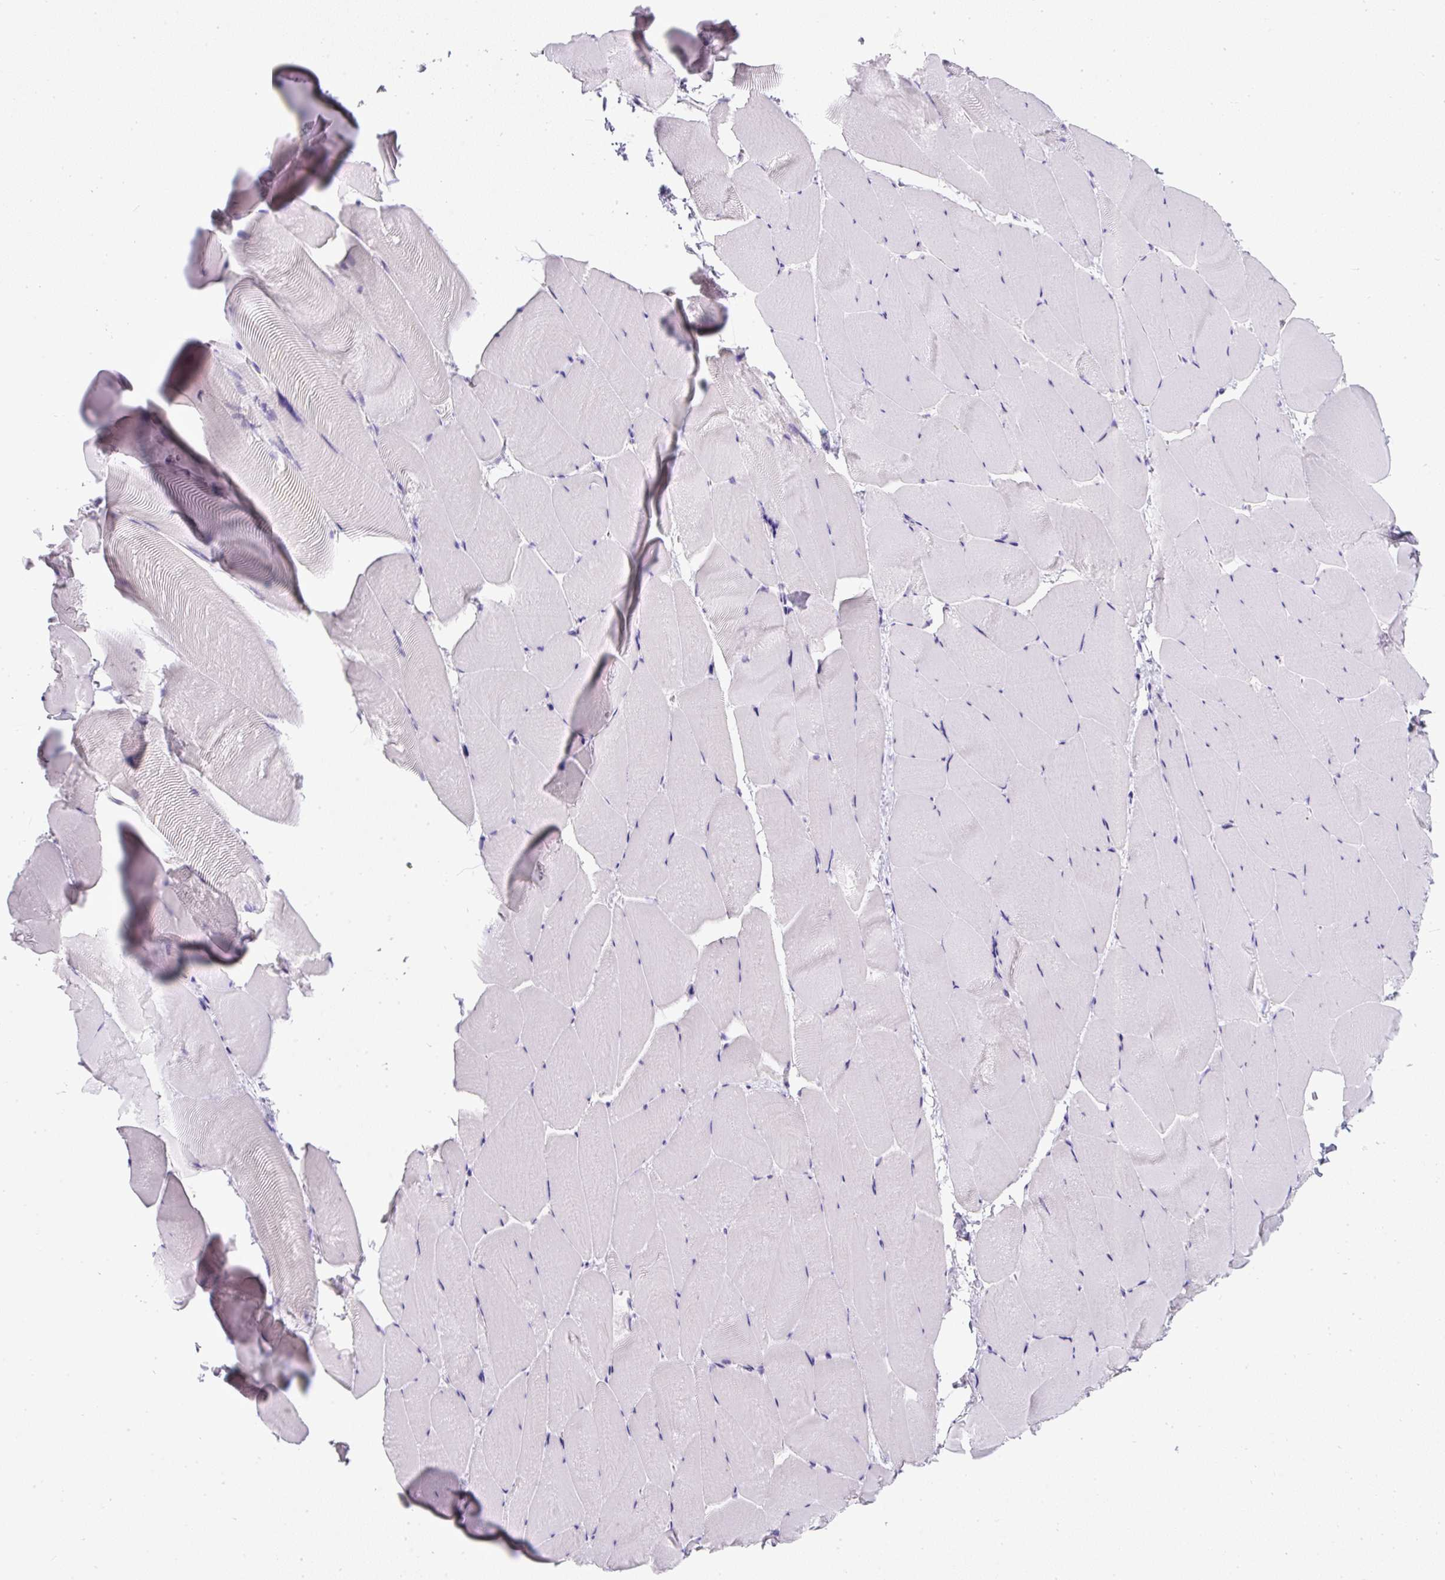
{"staining": {"intensity": "negative", "quantity": "none", "location": "none"}, "tissue": "skeletal muscle", "cell_type": "Myocytes", "image_type": "normal", "snomed": [{"axis": "morphology", "description": "Normal tissue, NOS"}, {"axis": "topography", "description": "Skeletal muscle"}], "caption": "A high-resolution photomicrograph shows IHC staining of unremarkable skeletal muscle, which exhibits no significant expression in myocytes. The staining was performed using DAB to visualize the protein expression in brown, while the nuclei were stained in blue with hematoxylin (Magnification: 20x).", "gene": "COL9A2", "patient": {"sex": "female", "age": 64}}